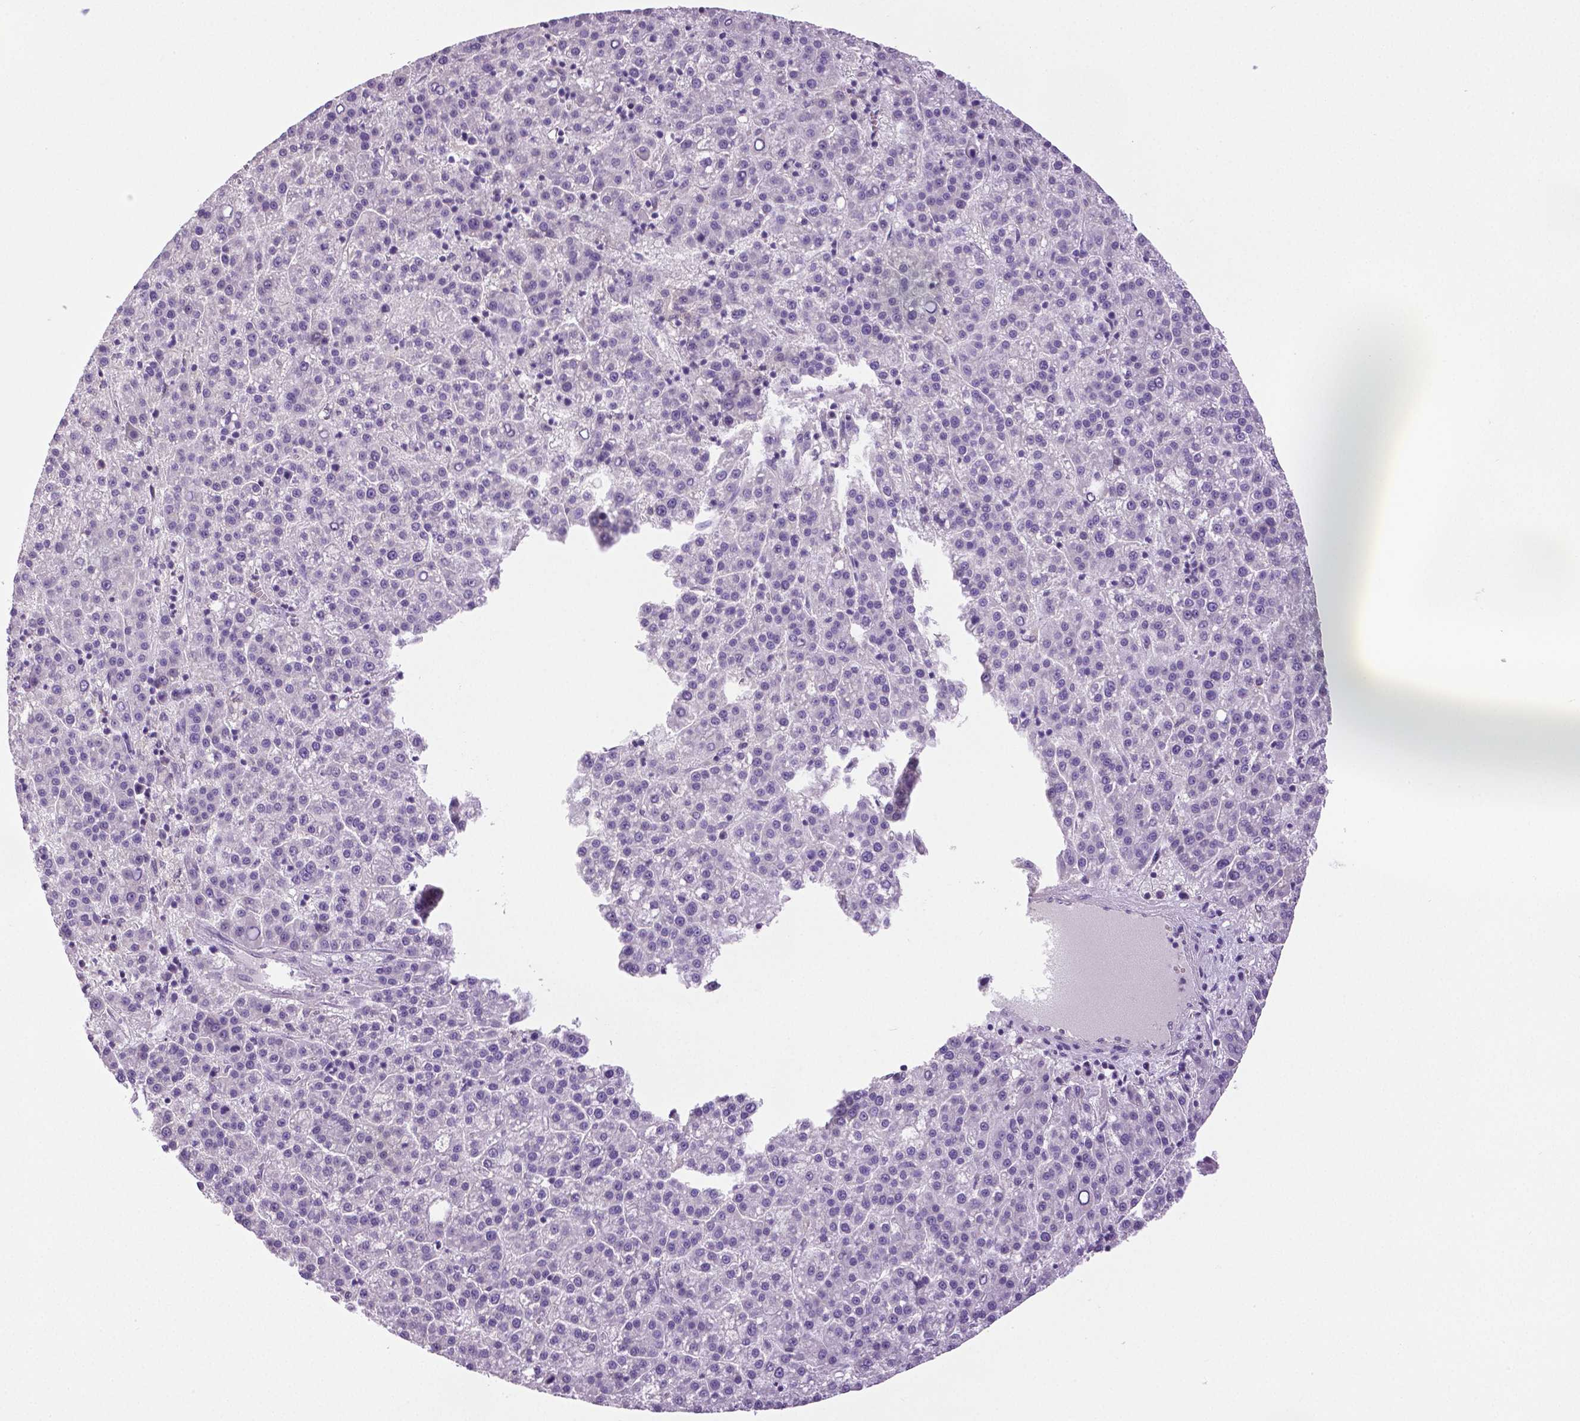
{"staining": {"intensity": "negative", "quantity": "none", "location": "none"}, "tissue": "liver cancer", "cell_type": "Tumor cells", "image_type": "cancer", "snomed": [{"axis": "morphology", "description": "Carcinoma, Hepatocellular, NOS"}, {"axis": "topography", "description": "Liver"}], "caption": "A histopathology image of human liver hepatocellular carcinoma is negative for staining in tumor cells.", "gene": "DNAH12", "patient": {"sex": "female", "age": 58}}